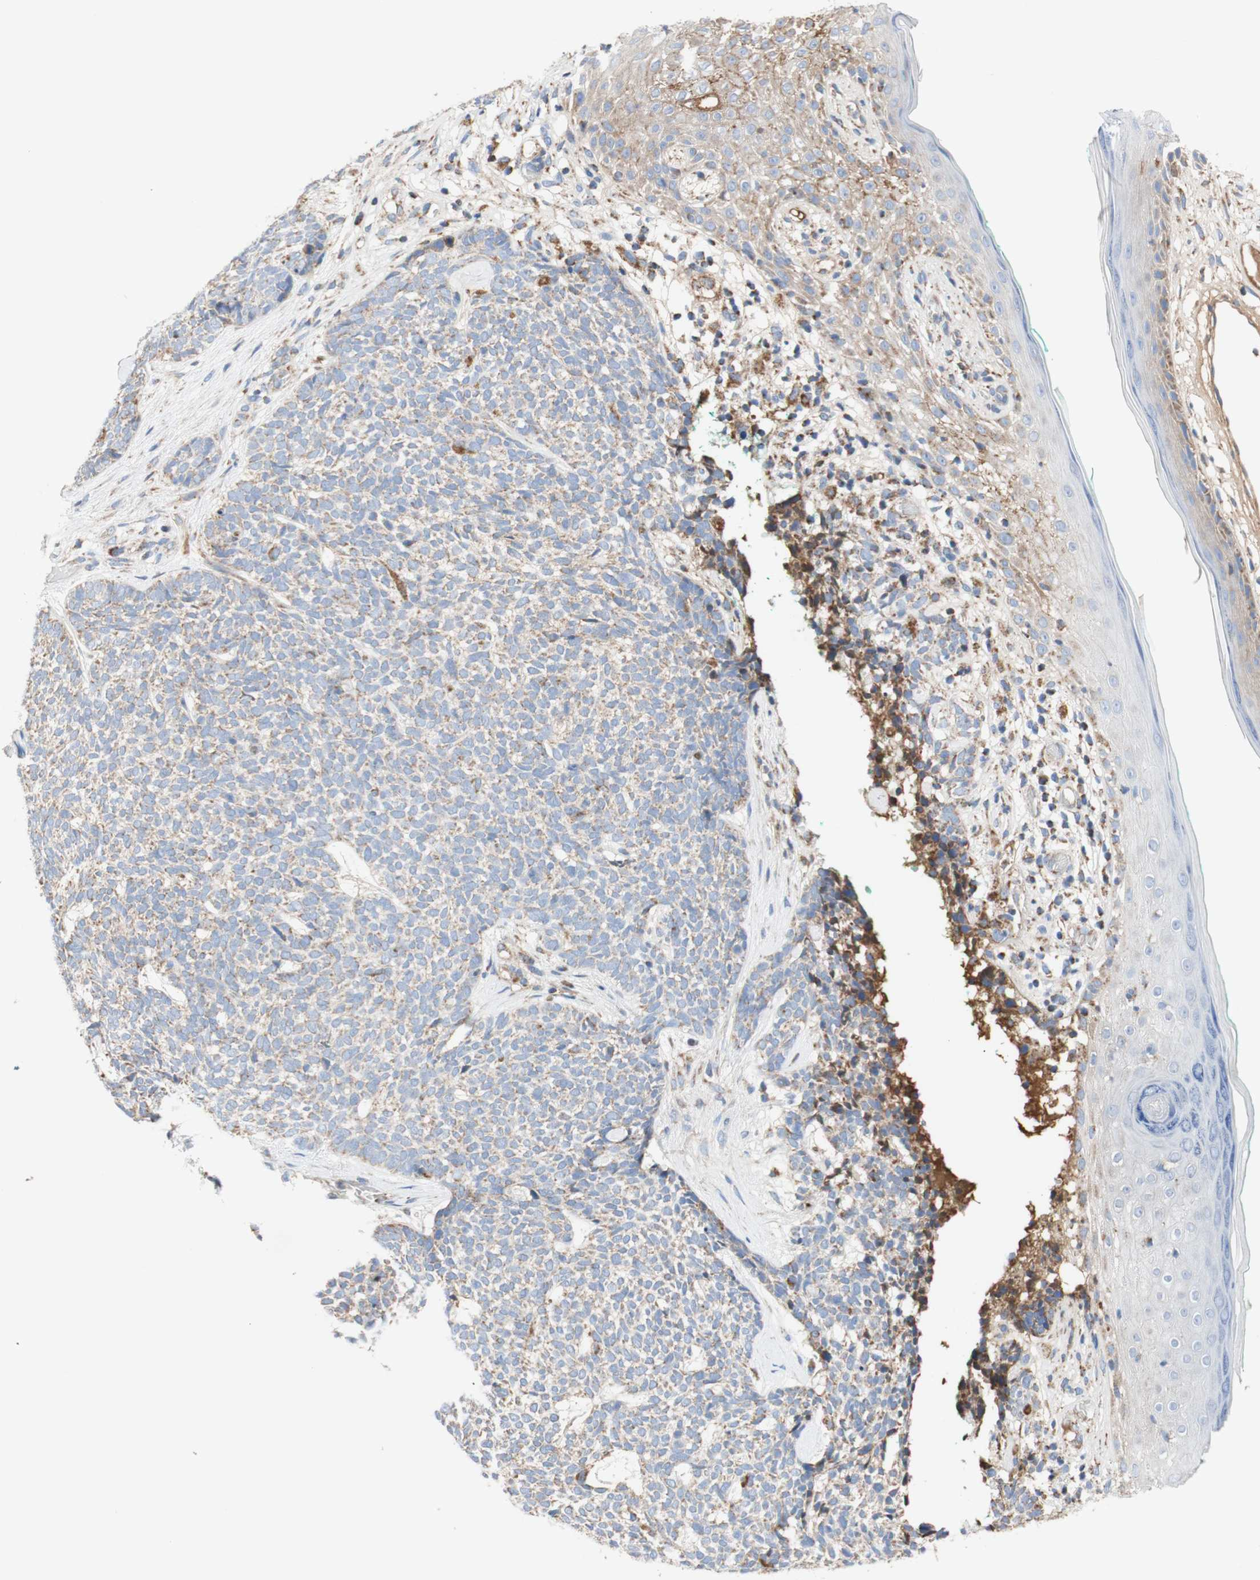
{"staining": {"intensity": "weak", "quantity": "<25%", "location": "cytoplasmic/membranous"}, "tissue": "skin cancer", "cell_type": "Tumor cells", "image_type": "cancer", "snomed": [{"axis": "morphology", "description": "Basal cell carcinoma"}, {"axis": "topography", "description": "Skin"}], "caption": "This is an immunohistochemistry image of skin cancer. There is no expression in tumor cells.", "gene": "SDHB", "patient": {"sex": "female", "age": 84}}